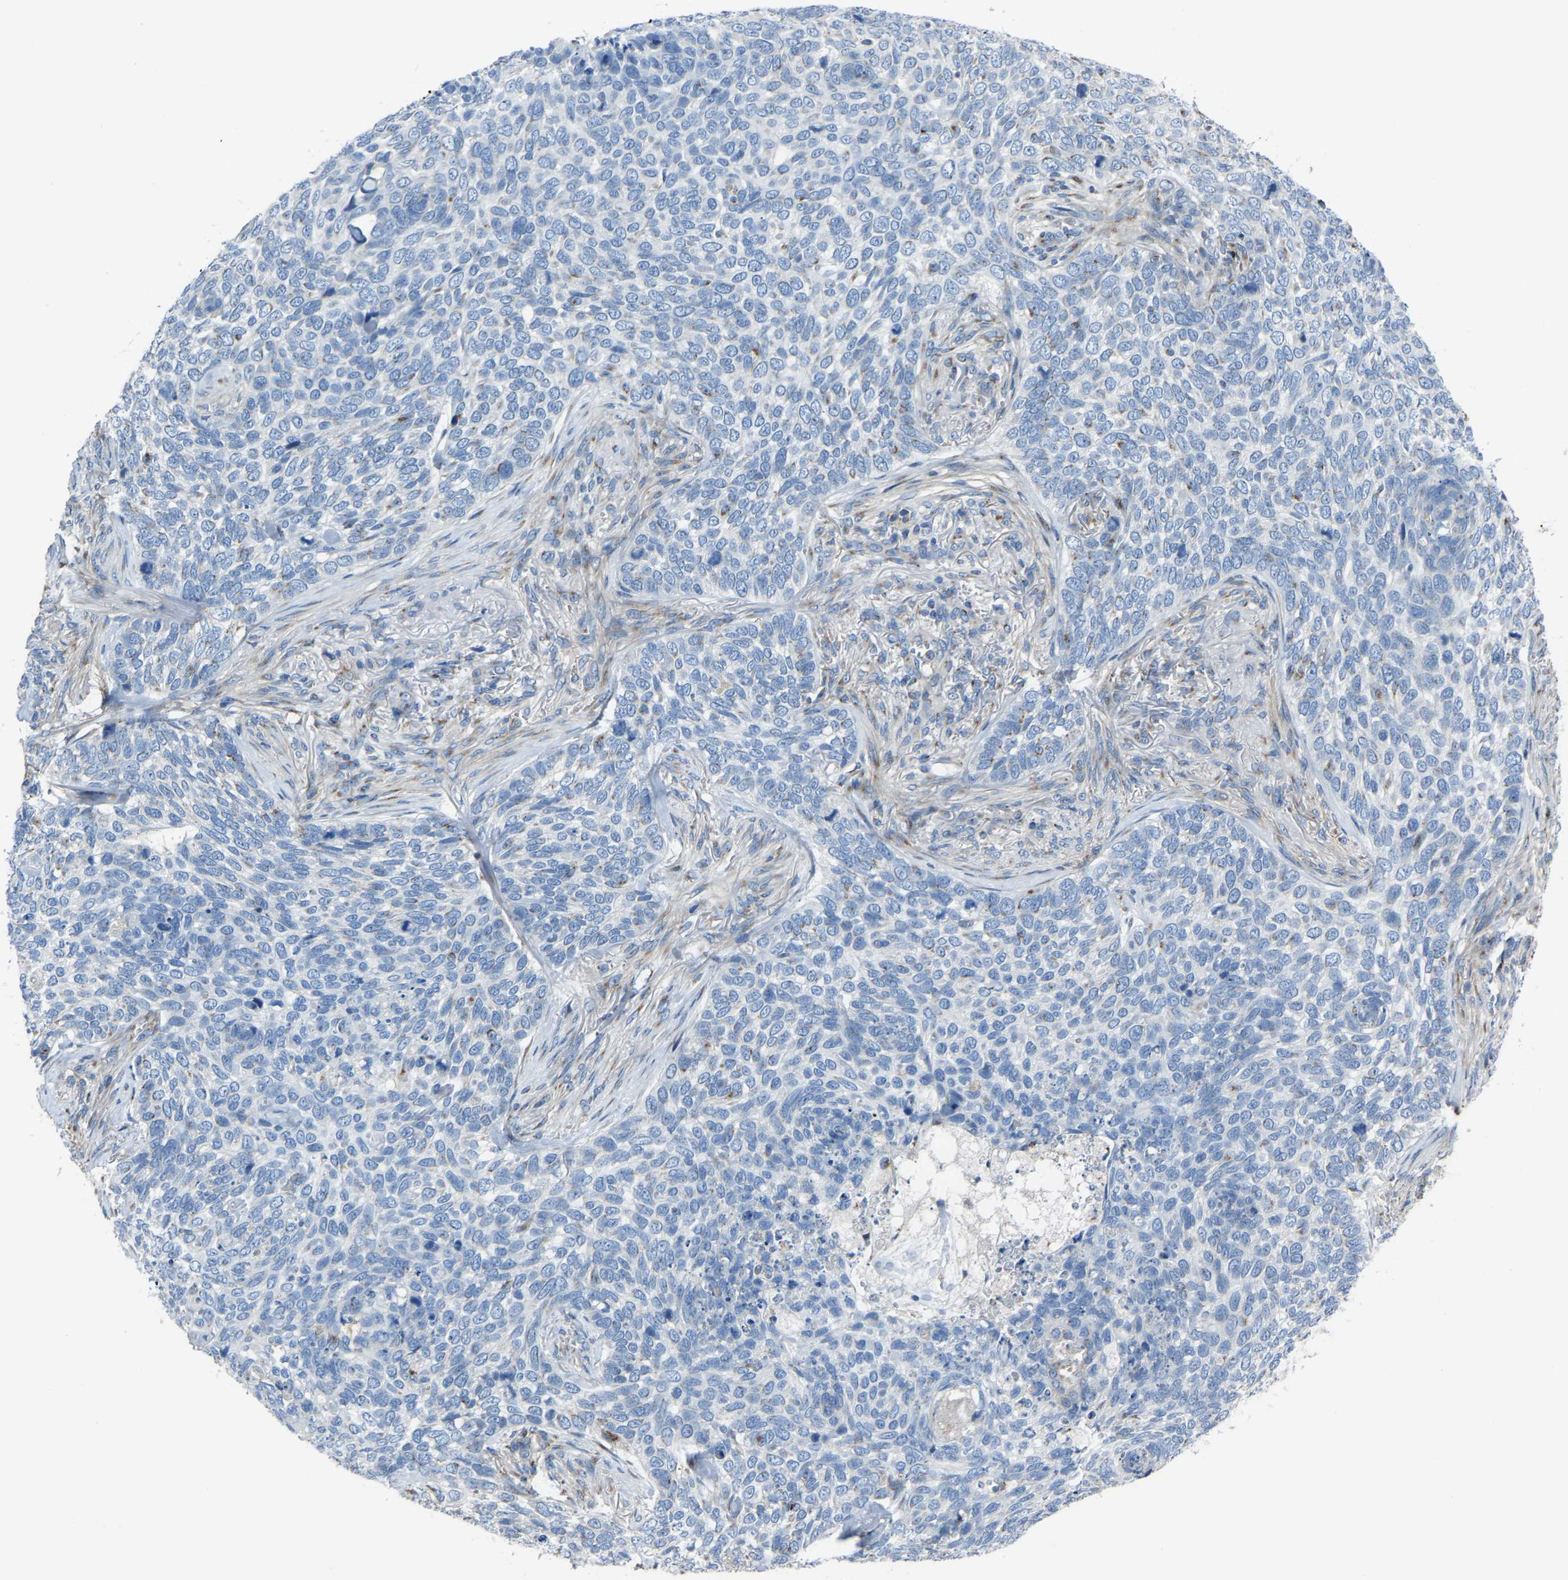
{"staining": {"intensity": "negative", "quantity": "none", "location": "none"}, "tissue": "skin cancer", "cell_type": "Tumor cells", "image_type": "cancer", "snomed": [{"axis": "morphology", "description": "Basal cell carcinoma"}, {"axis": "topography", "description": "Skin"}], "caption": "An image of basal cell carcinoma (skin) stained for a protein demonstrates no brown staining in tumor cells.", "gene": "CANT1", "patient": {"sex": "female", "age": 64}}